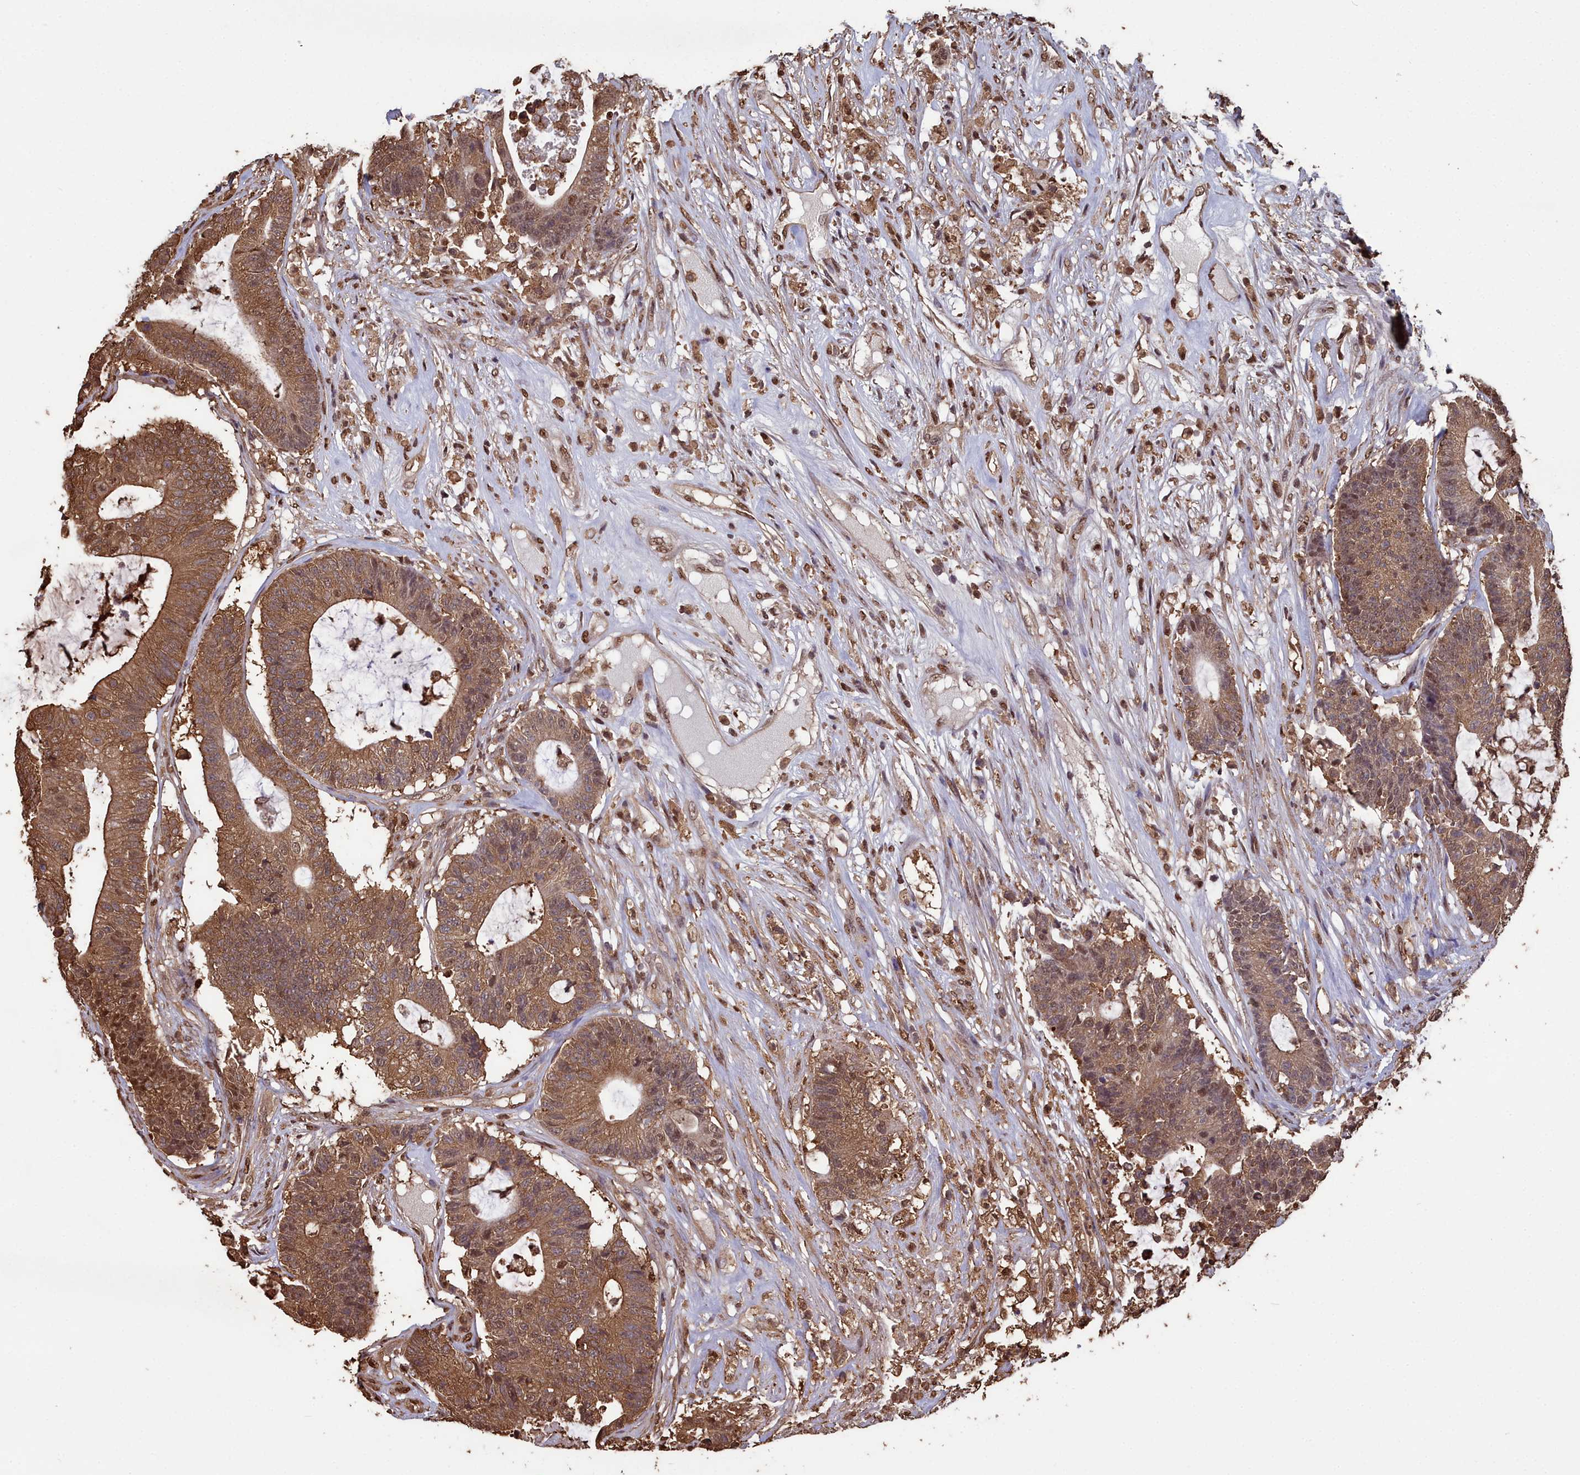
{"staining": {"intensity": "moderate", "quantity": ">75%", "location": "cytoplasmic/membranous,nuclear"}, "tissue": "colorectal cancer", "cell_type": "Tumor cells", "image_type": "cancer", "snomed": [{"axis": "morphology", "description": "Adenocarcinoma, NOS"}, {"axis": "topography", "description": "Colon"}], "caption": "An image of colorectal cancer stained for a protein exhibits moderate cytoplasmic/membranous and nuclear brown staining in tumor cells.", "gene": "GAPDH", "patient": {"sex": "female", "age": 84}}